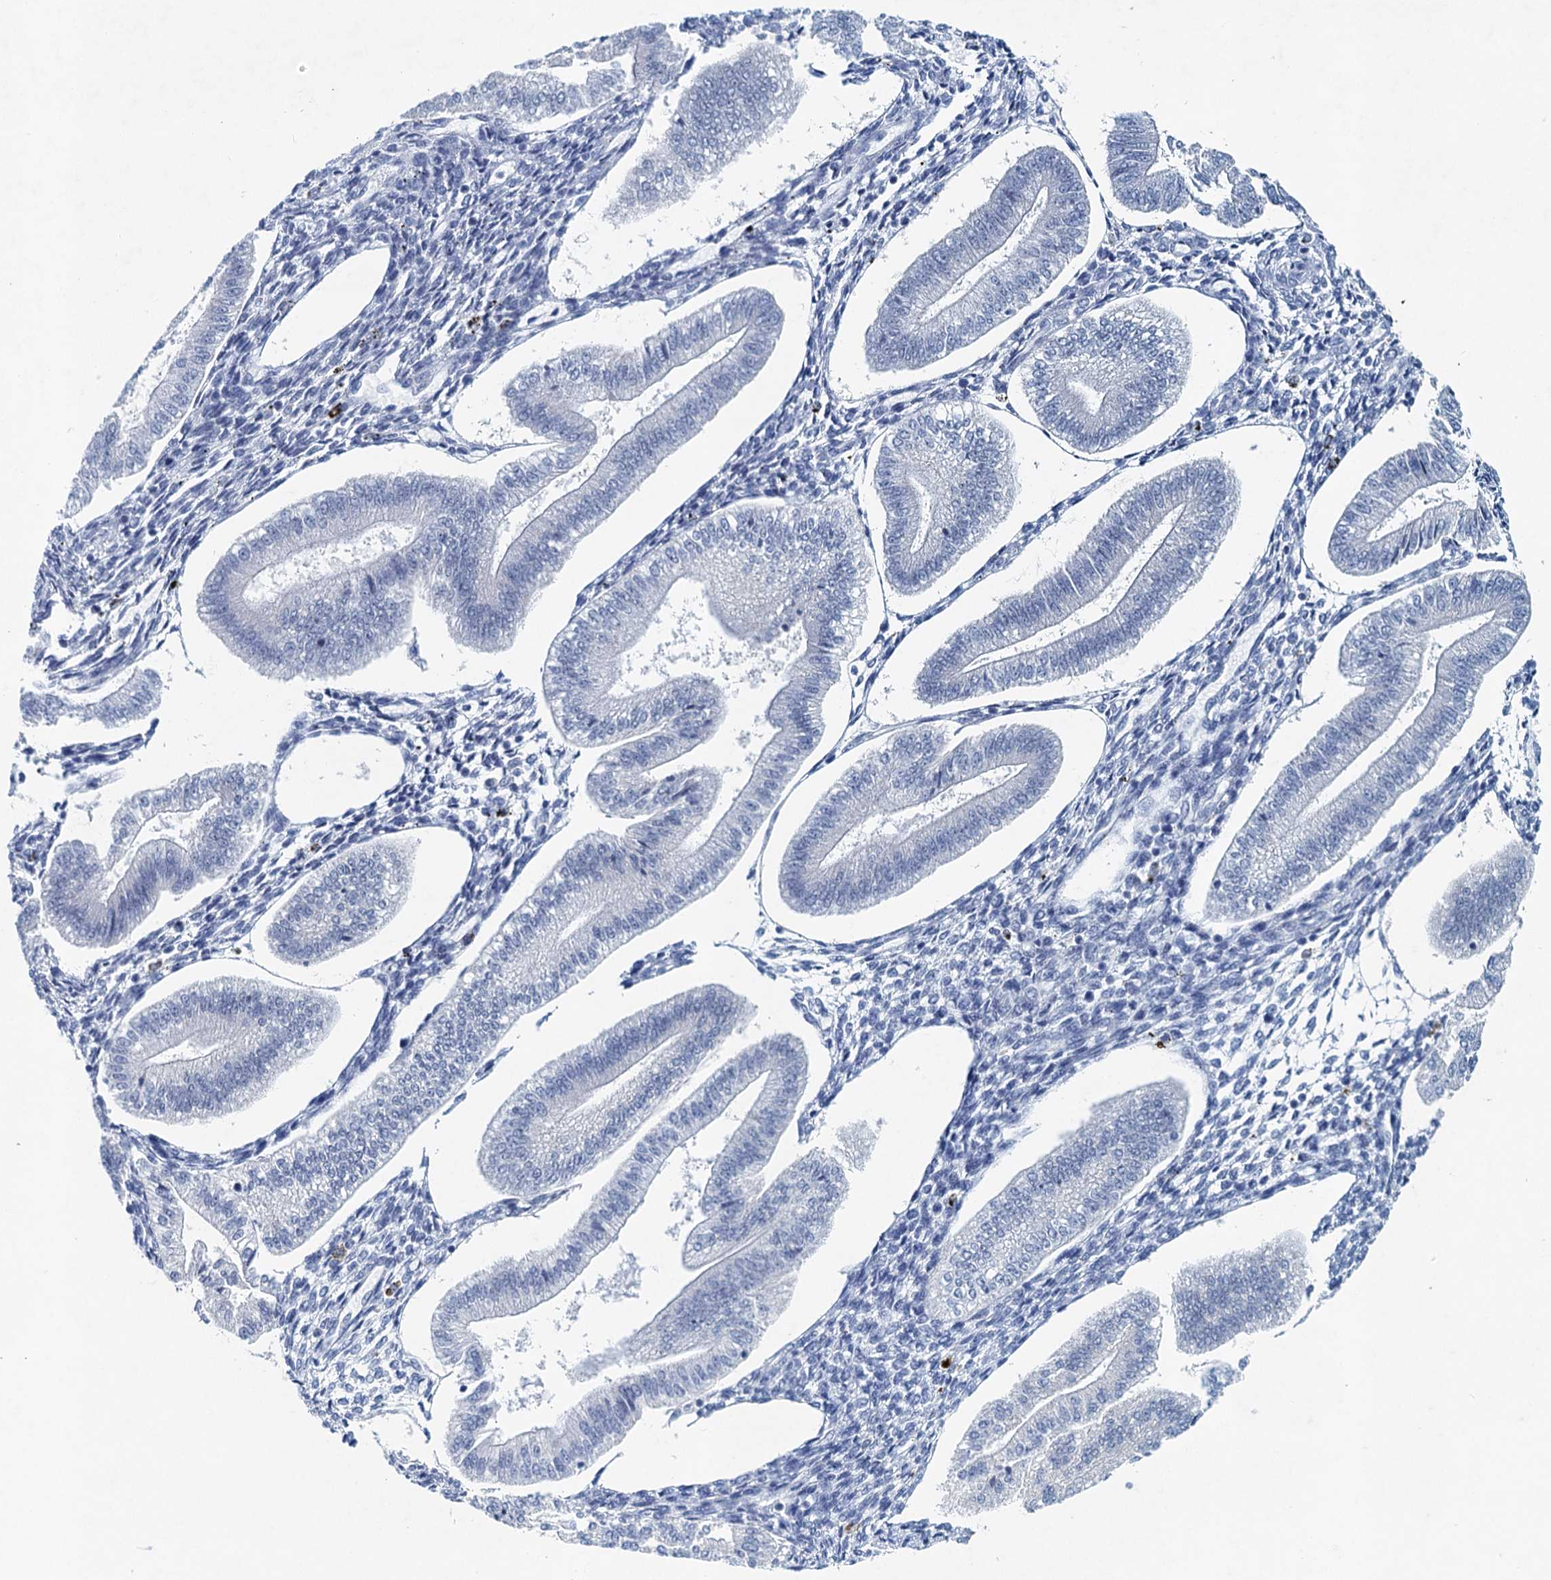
{"staining": {"intensity": "negative", "quantity": "none", "location": "none"}, "tissue": "endometrium", "cell_type": "Cells in endometrial stroma", "image_type": "normal", "snomed": [{"axis": "morphology", "description": "Normal tissue, NOS"}, {"axis": "topography", "description": "Endometrium"}], "caption": "Immunohistochemistry (IHC) of normal endometrium demonstrates no expression in cells in endometrial stroma.", "gene": "ENSG00000230707", "patient": {"sex": "female", "age": 34}}